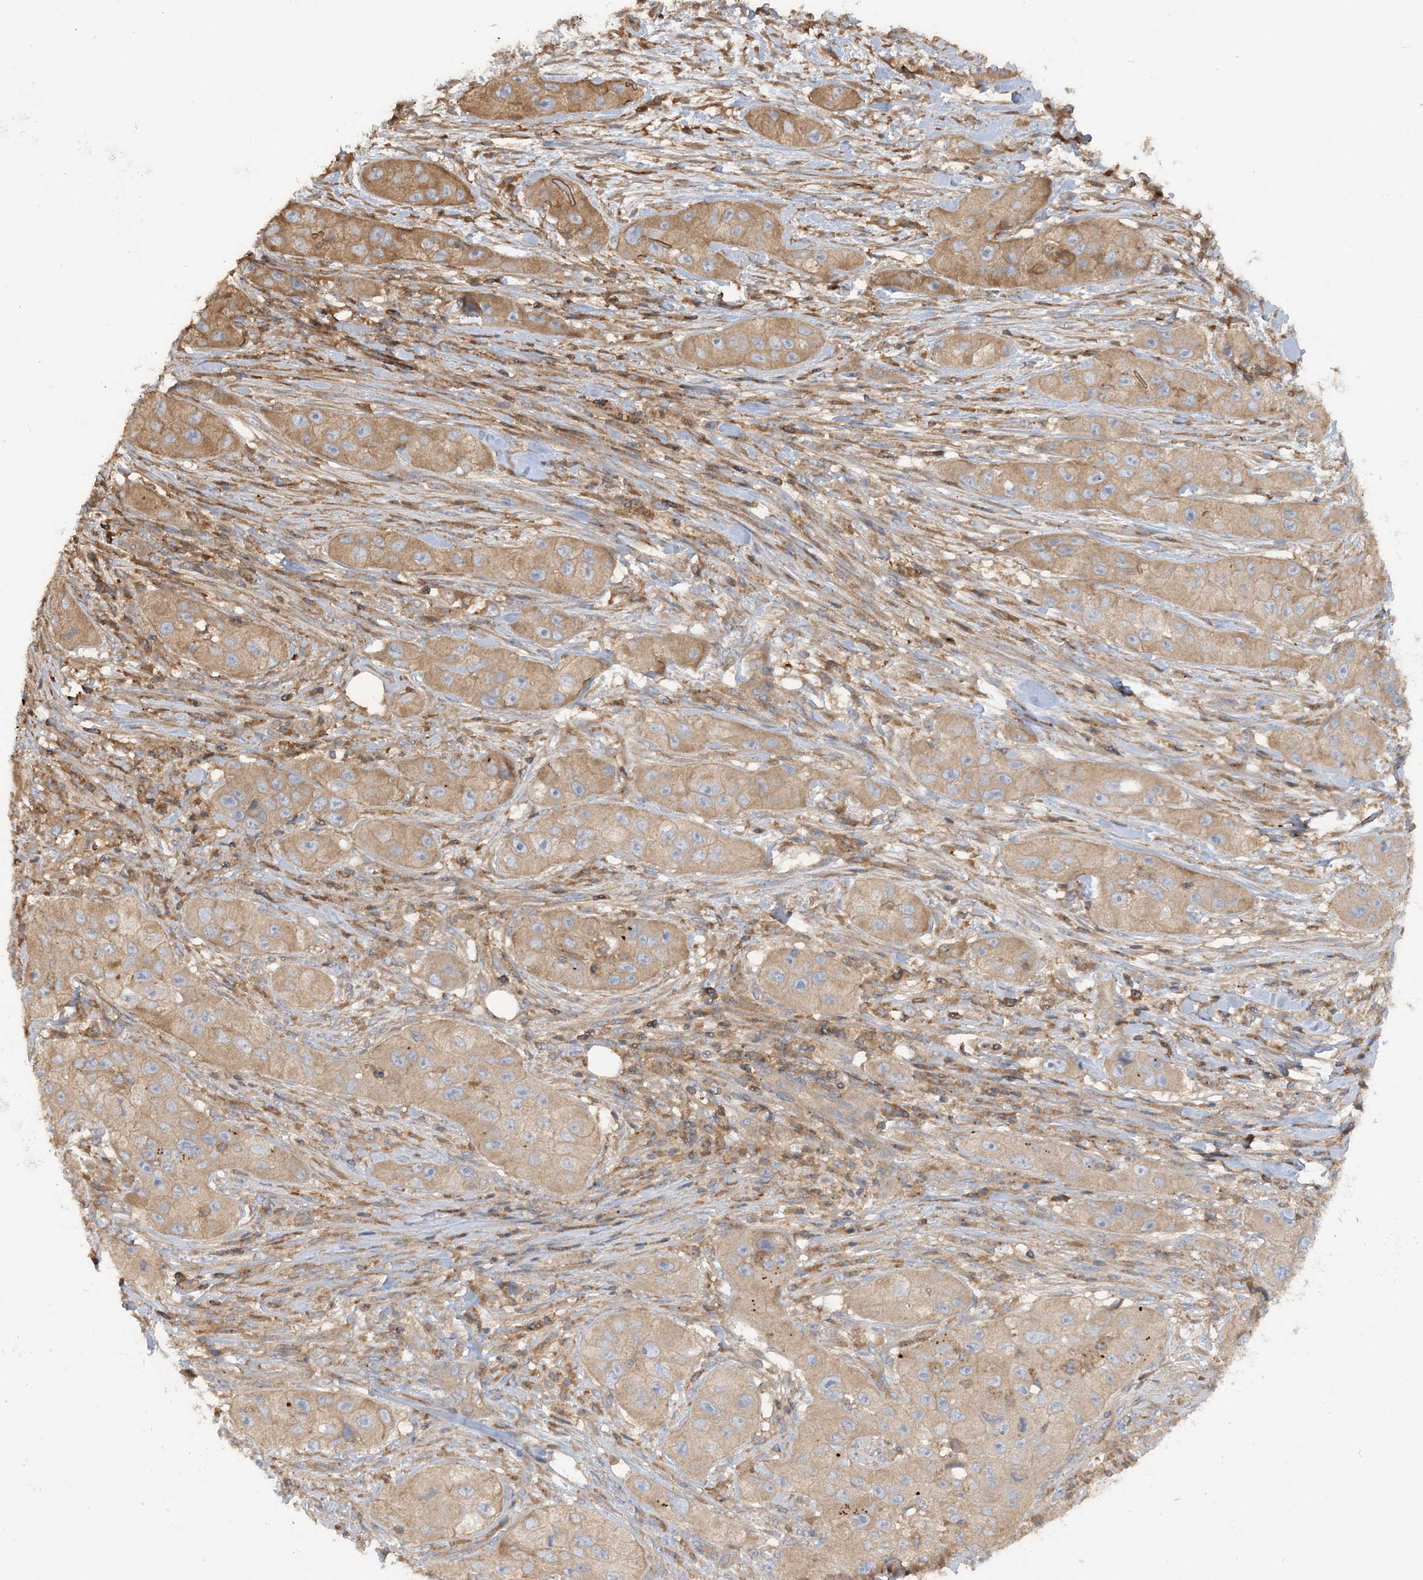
{"staining": {"intensity": "moderate", "quantity": ">75%", "location": "cytoplasmic/membranous"}, "tissue": "skin cancer", "cell_type": "Tumor cells", "image_type": "cancer", "snomed": [{"axis": "morphology", "description": "Squamous cell carcinoma, NOS"}, {"axis": "topography", "description": "Skin"}, {"axis": "topography", "description": "Subcutis"}], "caption": "Moderate cytoplasmic/membranous staining for a protein is identified in about >75% of tumor cells of skin squamous cell carcinoma using immunohistochemistry.", "gene": "SFMBT2", "patient": {"sex": "male", "age": 73}}